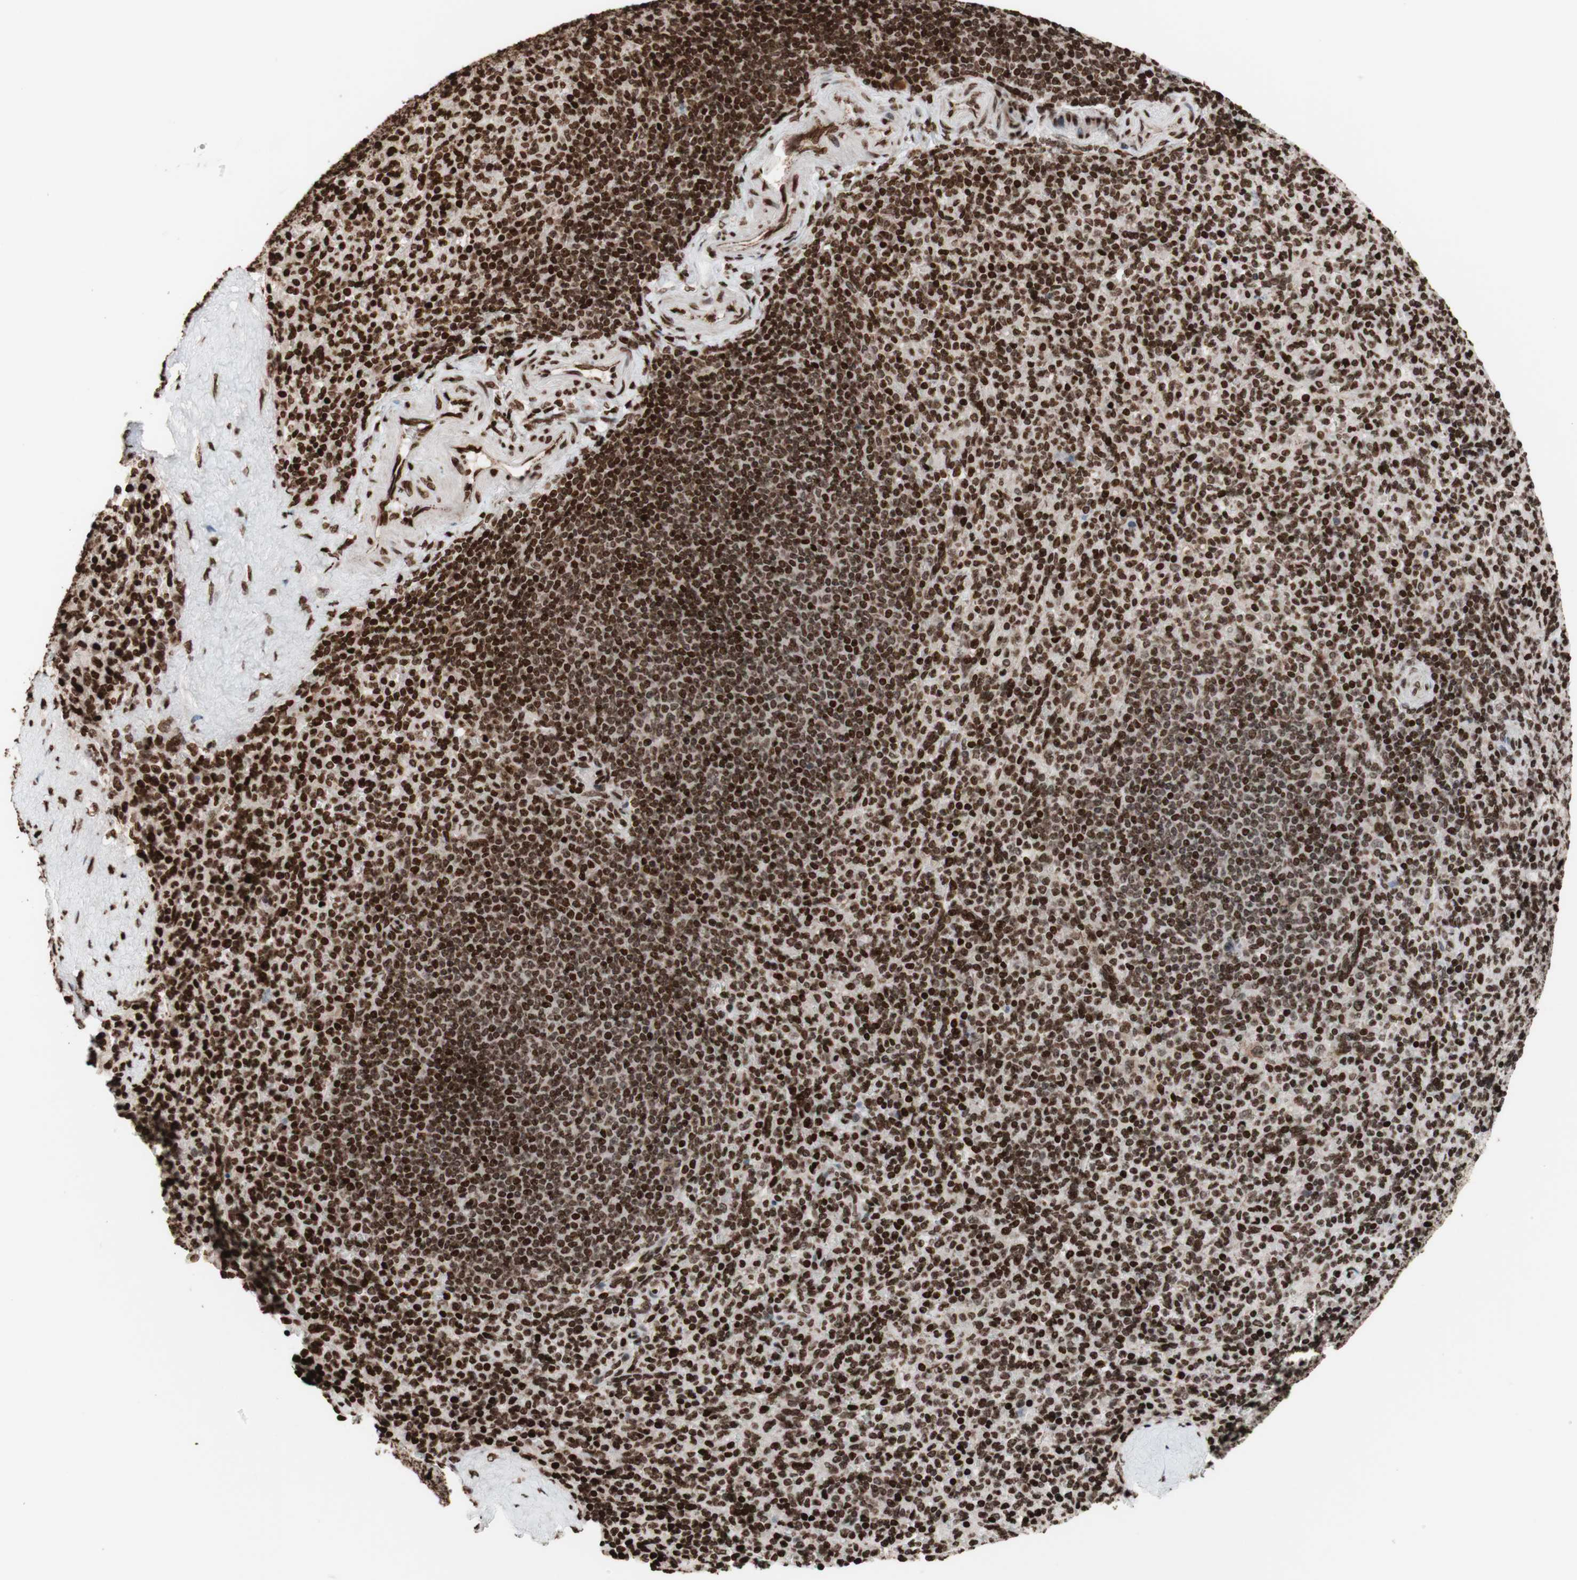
{"staining": {"intensity": "strong", "quantity": ">75%", "location": "cytoplasmic/membranous,nuclear"}, "tissue": "spleen", "cell_type": "Cells in red pulp", "image_type": "normal", "snomed": [{"axis": "morphology", "description": "Normal tissue, NOS"}, {"axis": "topography", "description": "Spleen"}], "caption": "IHC staining of benign spleen, which exhibits high levels of strong cytoplasmic/membranous,nuclear expression in approximately >75% of cells in red pulp indicating strong cytoplasmic/membranous,nuclear protein staining. The staining was performed using DAB (brown) for protein detection and nuclei were counterstained in hematoxylin (blue).", "gene": "NCAPD2", "patient": {"sex": "male", "age": 36}}